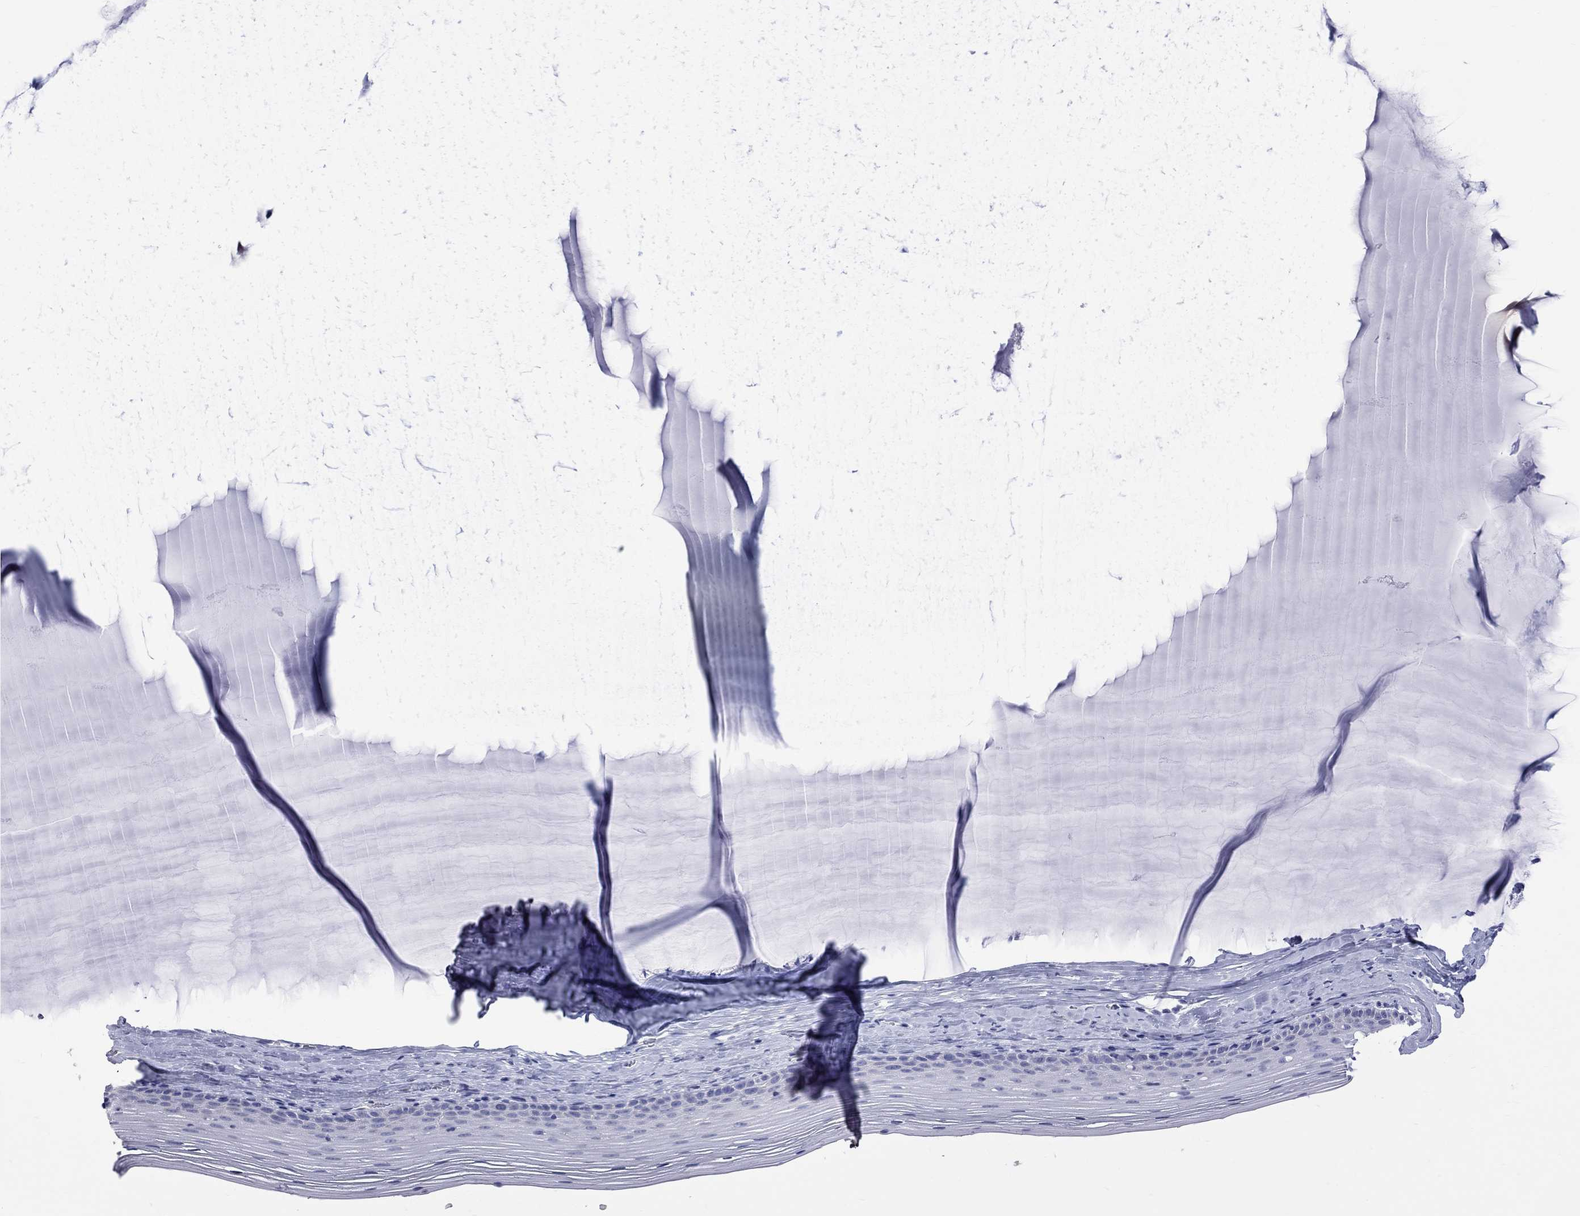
{"staining": {"intensity": "negative", "quantity": "none", "location": "none"}, "tissue": "cervix", "cell_type": "Glandular cells", "image_type": "normal", "snomed": [{"axis": "morphology", "description": "Normal tissue, NOS"}, {"axis": "topography", "description": "Cervix"}], "caption": "The histopathology image shows no significant expression in glandular cells of cervix.", "gene": "KCND2", "patient": {"sex": "female", "age": 40}}